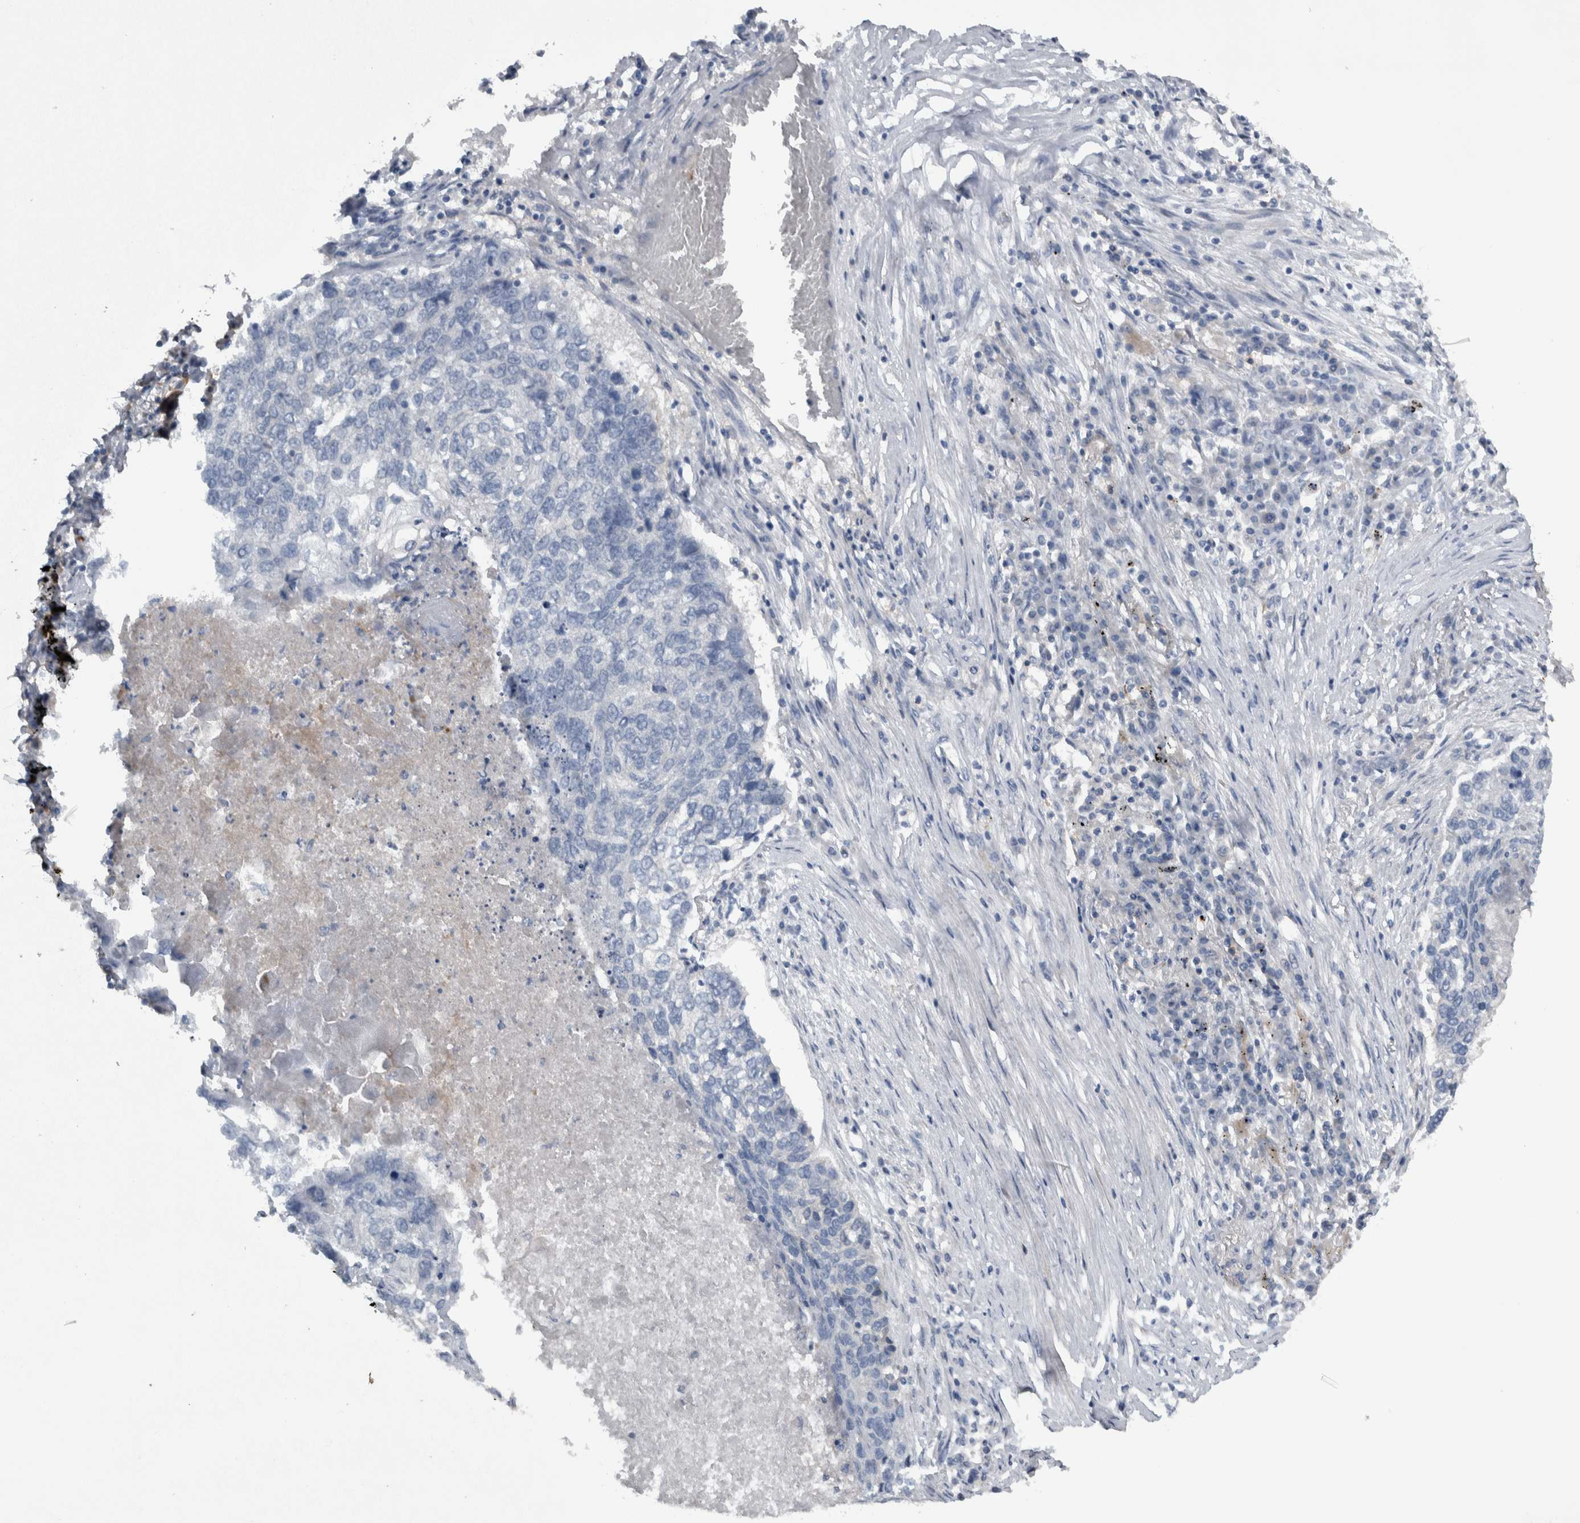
{"staining": {"intensity": "negative", "quantity": "none", "location": "none"}, "tissue": "lung cancer", "cell_type": "Tumor cells", "image_type": "cancer", "snomed": [{"axis": "morphology", "description": "Squamous cell carcinoma, NOS"}, {"axis": "topography", "description": "Lung"}], "caption": "Protein analysis of lung cancer demonstrates no significant positivity in tumor cells.", "gene": "NT5C2", "patient": {"sex": "female", "age": 63}}